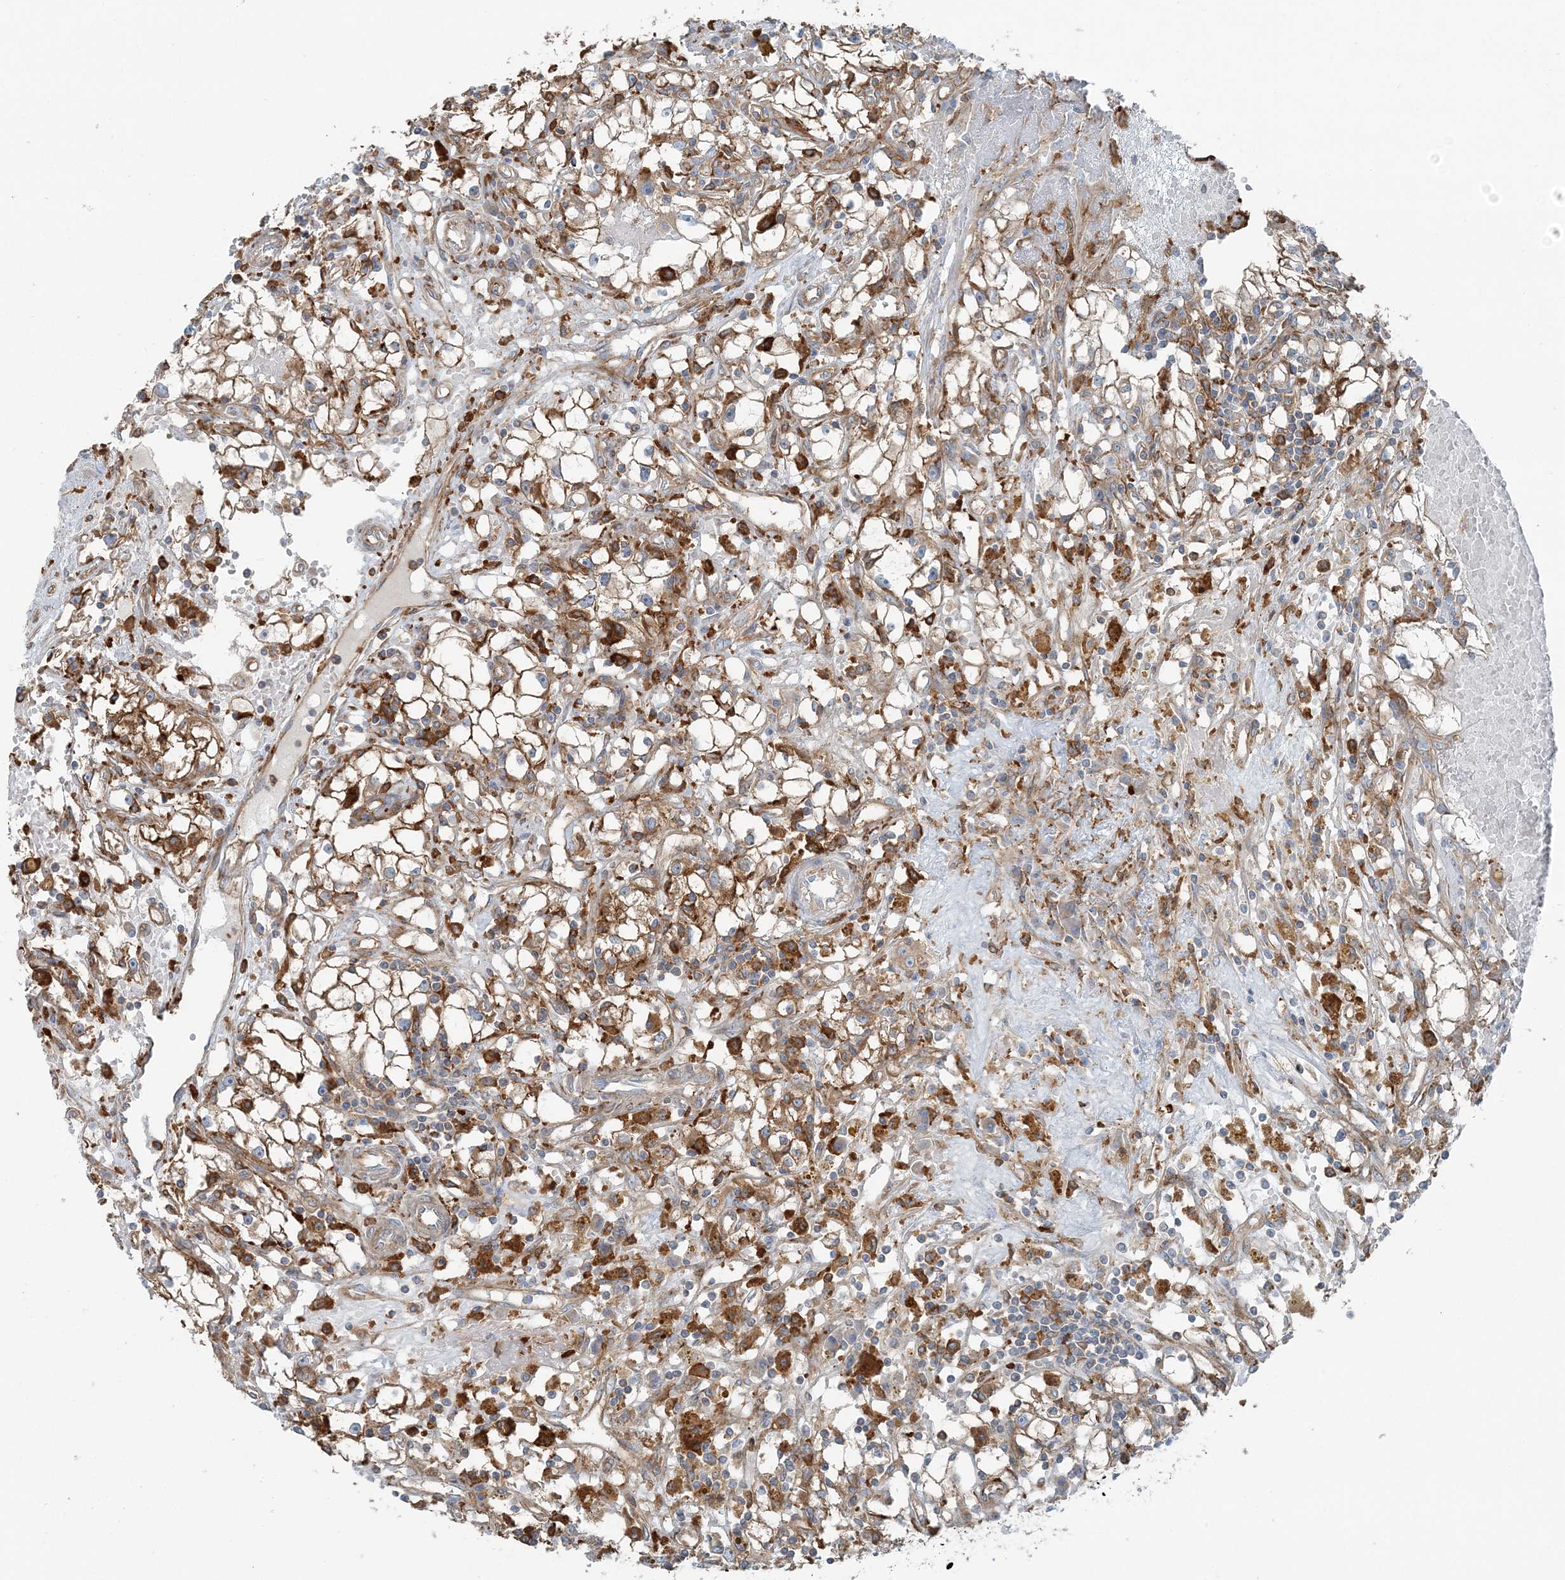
{"staining": {"intensity": "moderate", "quantity": ">75%", "location": "cytoplasmic/membranous"}, "tissue": "renal cancer", "cell_type": "Tumor cells", "image_type": "cancer", "snomed": [{"axis": "morphology", "description": "Adenocarcinoma, NOS"}, {"axis": "topography", "description": "Kidney"}], "caption": "Renal cancer stained with immunohistochemistry (IHC) exhibits moderate cytoplasmic/membranous staining in approximately >75% of tumor cells.", "gene": "SNX2", "patient": {"sex": "male", "age": 56}}